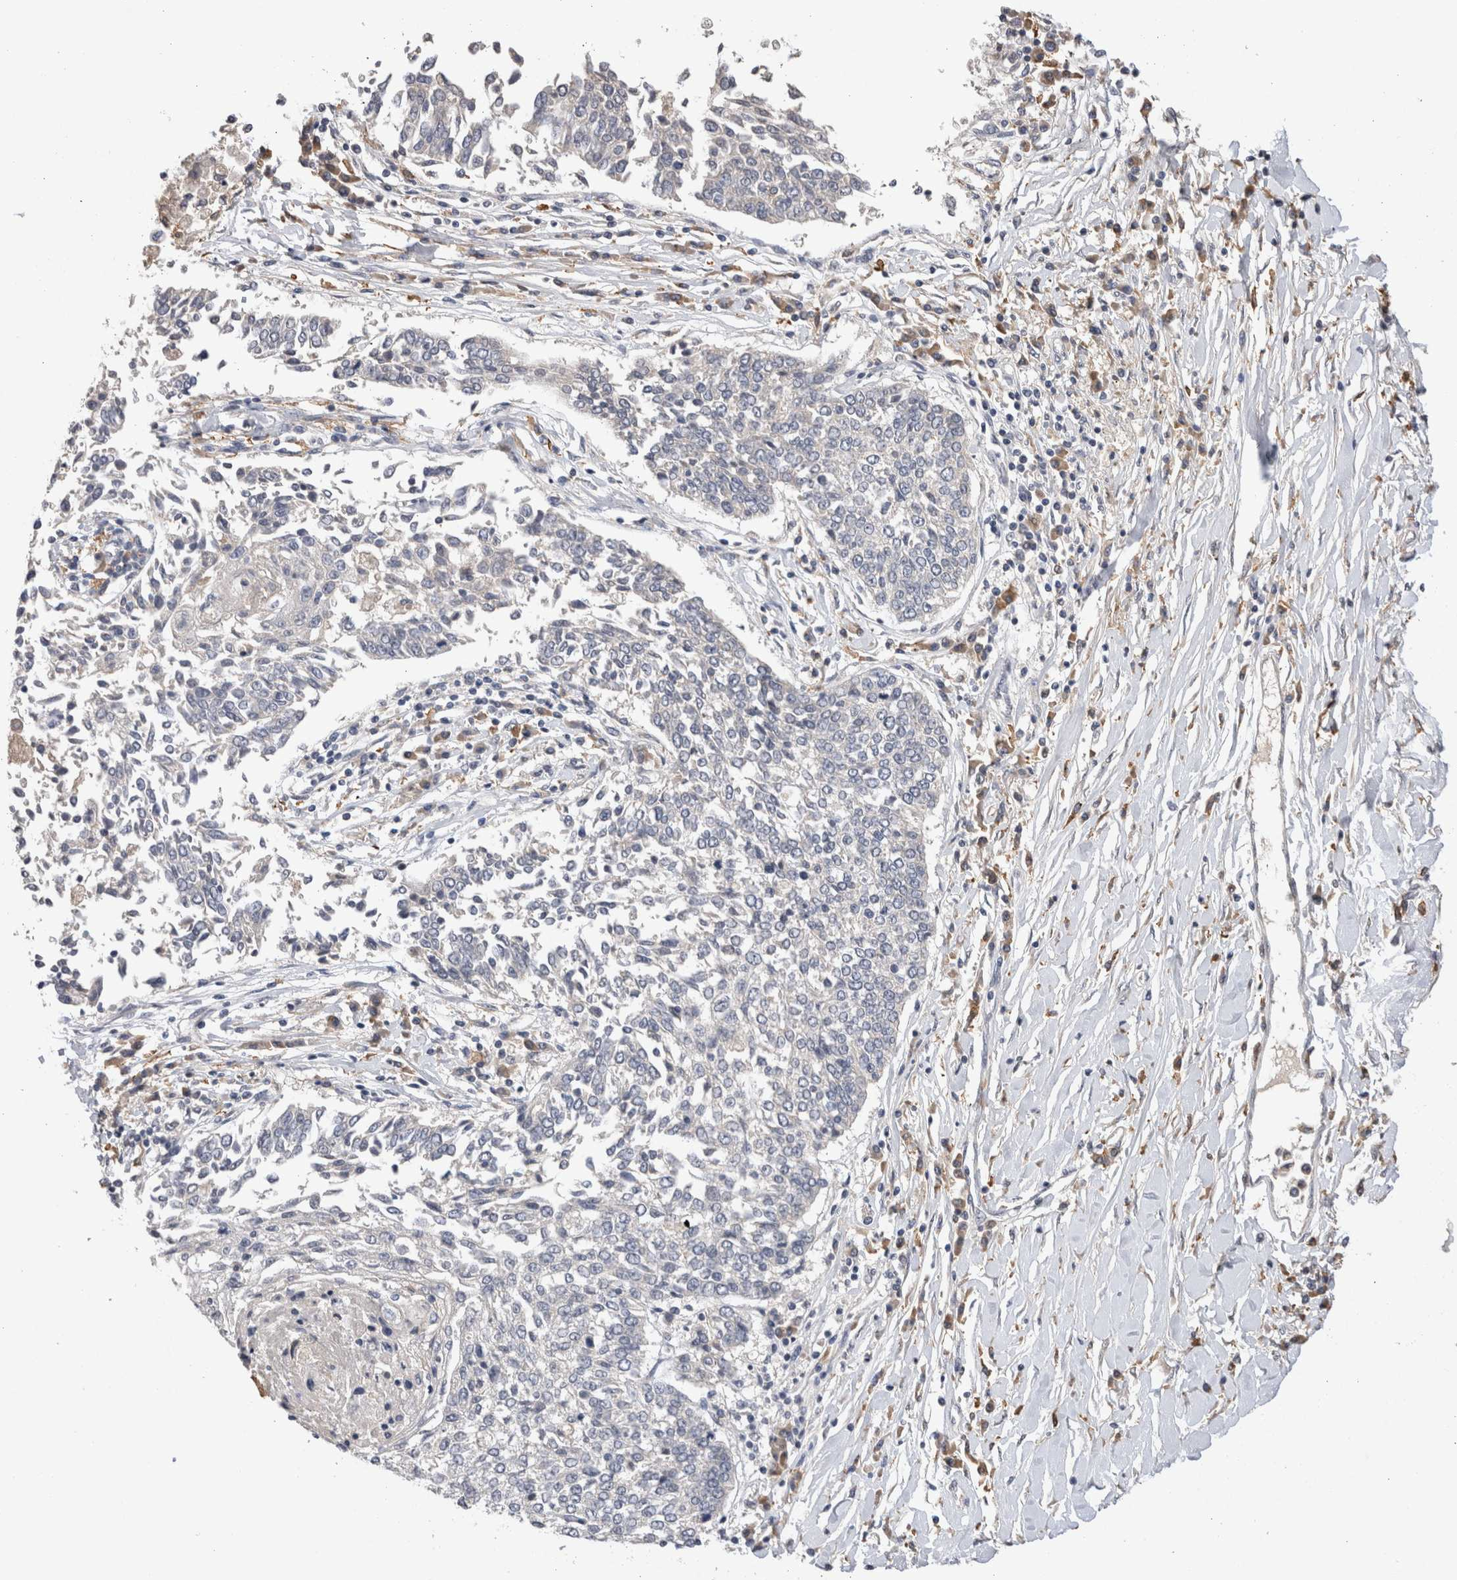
{"staining": {"intensity": "negative", "quantity": "none", "location": "none"}, "tissue": "lung cancer", "cell_type": "Tumor cells", "image_type": "cancer", "snomed": [{"axis": "morphology", "description": "Normal tissue, NOS"}, {"axis": "morphology", "description": "Squamous cell carcinoma, NOS"}, {"axis": "topography", "description": "Cartilage tissue"}, {"axis": "topography", "description": "Bronchus"}, {"axis": "topography", "description": "Lung"}, {"axis": "topography", "description": "Peripheral nerve tissue"}], "caption": "A histopathology image of human lung cancer is negative for staining in tumor cells.", "gene": "VSIG4", "patient": {"sex": "female", "age": 49}}